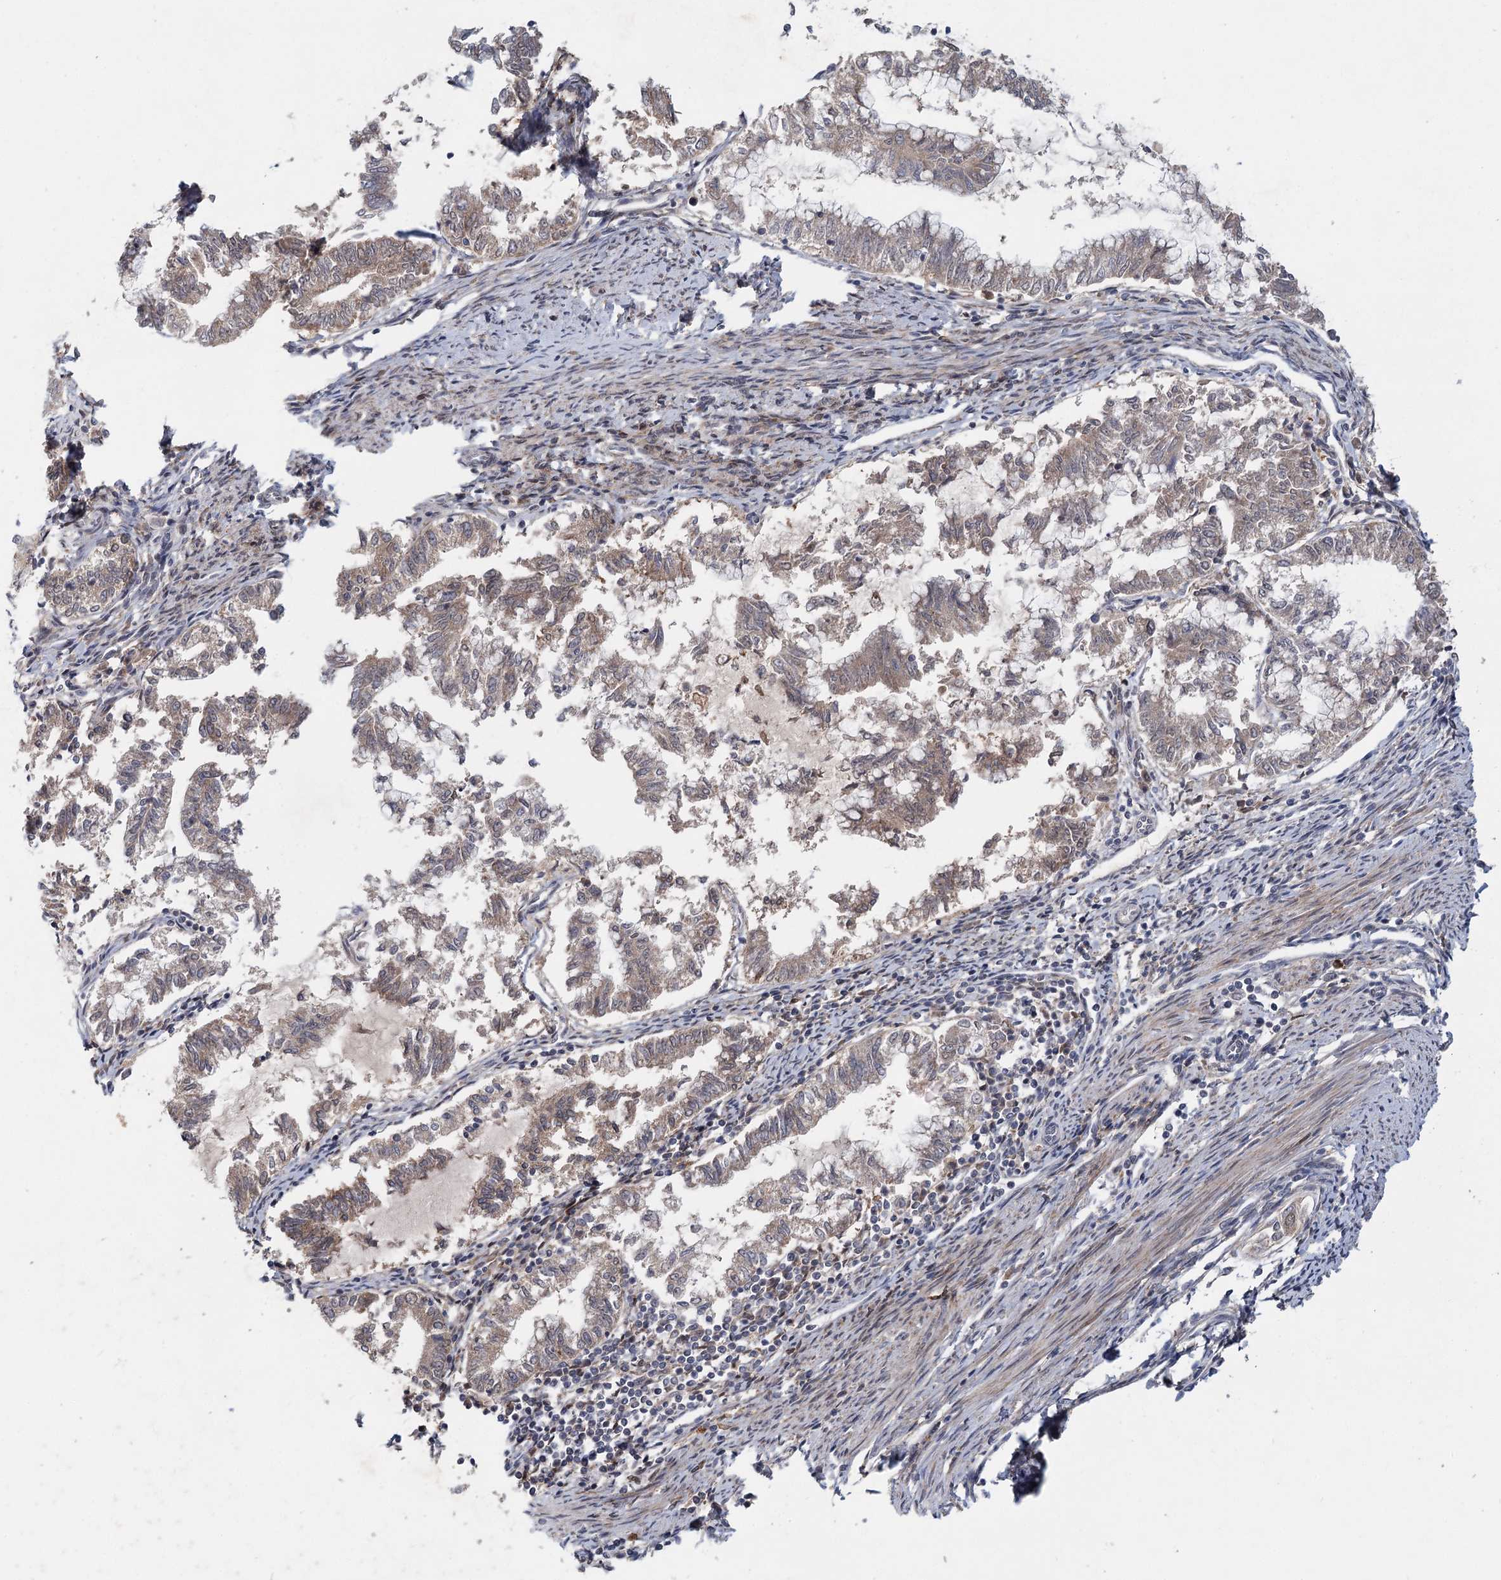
{"staining": {"intensity": "weak", "quantity": ">75%", "location": "cytoplasmic/membranous"}, "tissue": "endometrial cancer", "cell_type": "Tumor cells", "image_type": "cancer", "snomed": [{"axis": "morphology", "description": "Adenocarcinoma, NOS"}, {"axis": "topography", "description": "Endometrium"}], "caption": "Adenocarcinoma (endometrial) stained with DAB (3,3'-diaminobenzidine) immunohistochemistry (IHC) demonstrates low levels of weak cytoplasmic/membranous positivity in approximately >75% of tumor cells. Nuclei are stained in blue.", "gene": "AP3B1", "patient": {"sex": "female", "age": 79}}